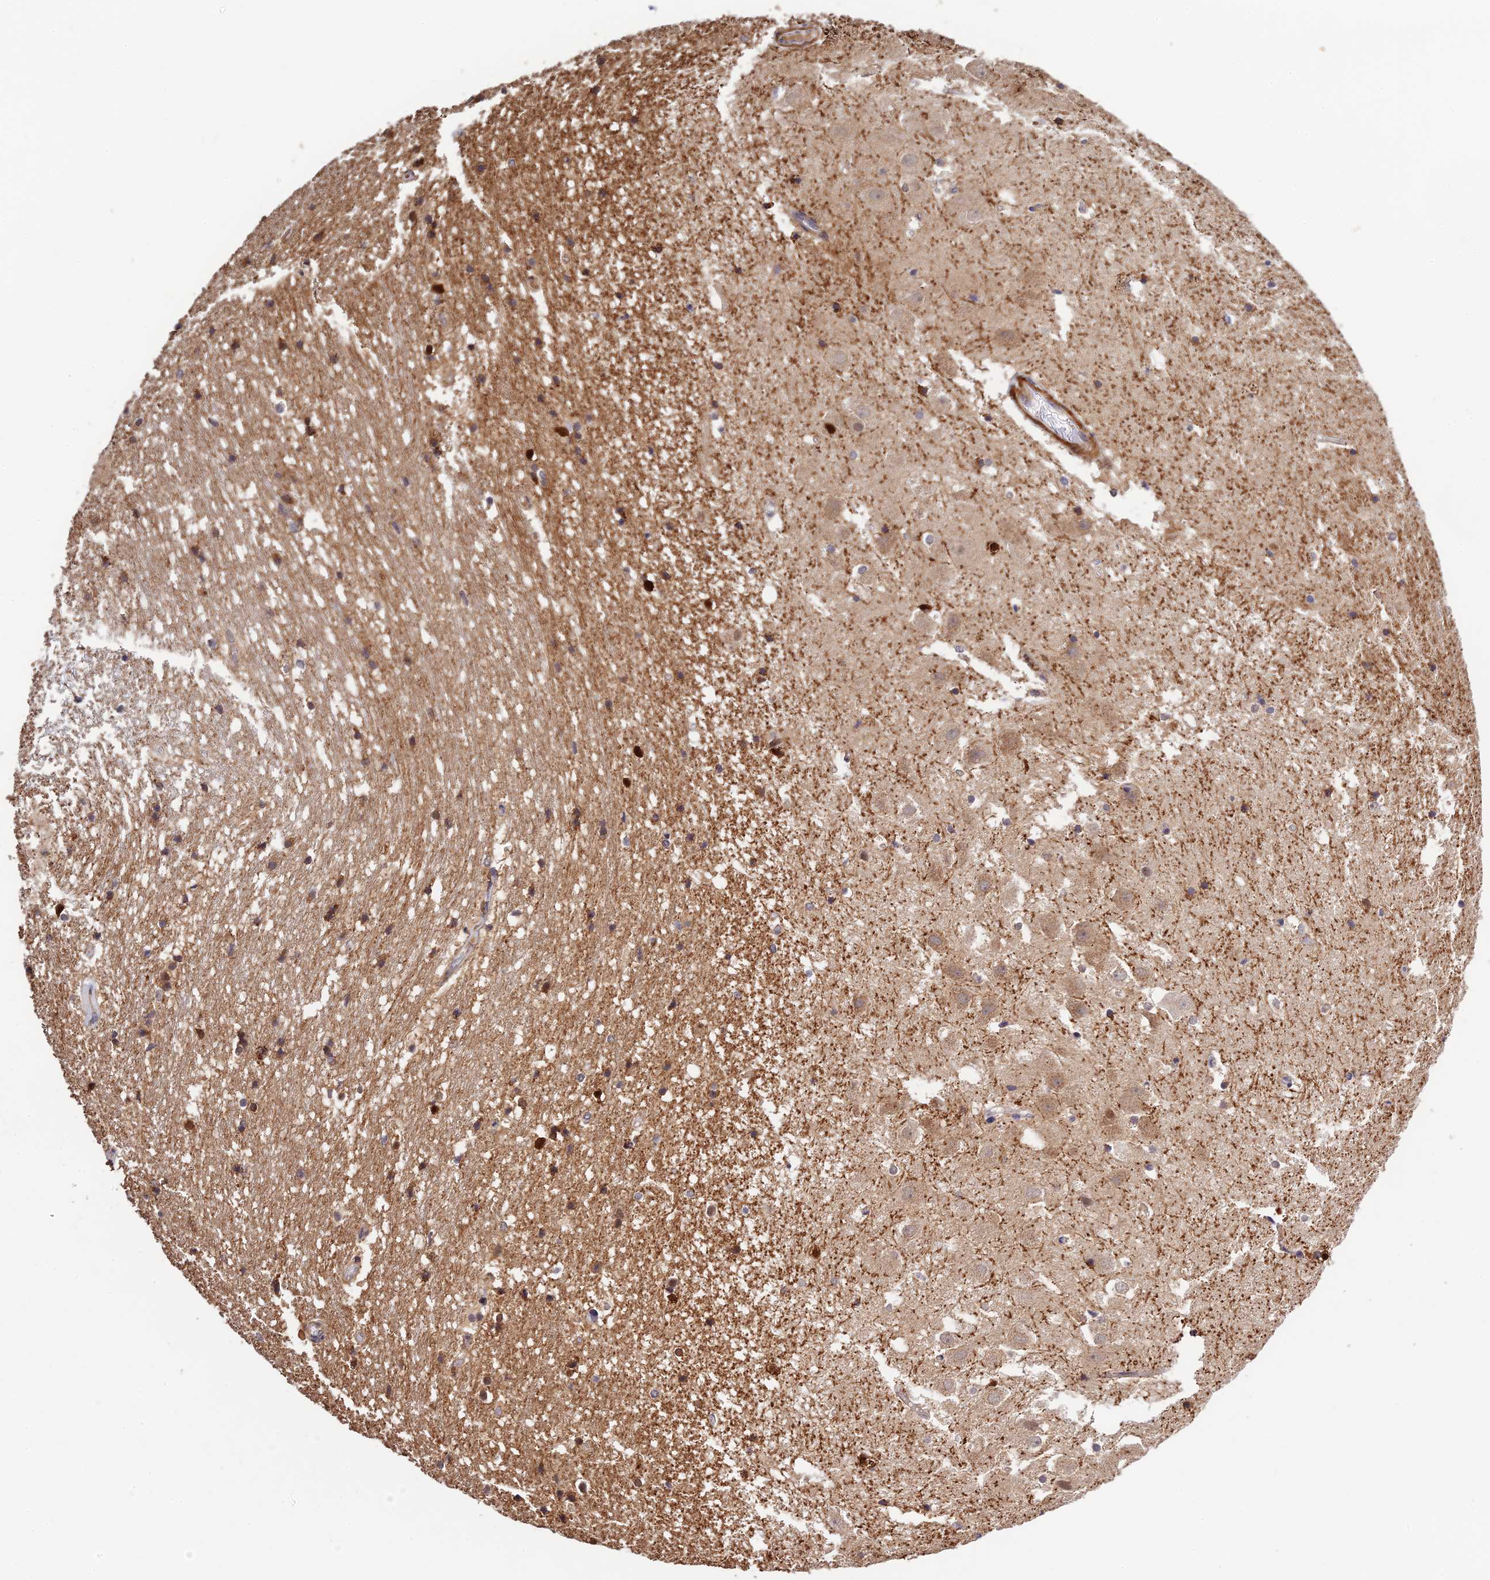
{"staining": {"intensity": "moderate", "quantity": "<25%", "location": "cytoplasmic/membranous,nuclear"}, "tissue": "hippocampus", "cell_type": "Glial cells", "image_type": "normal", "snomed": [{"axis": "morphology", "description": "Normal tissue, NOS"}, {"axis": "topography", "description": "Hippocampus"}], "caption": "Protein staining of normal hippocampus exhibits moderate cytoplasmic/membranous,nuclear expression in about <25% of glial cells. Using DAB (3,3'-diaminobenzidine) (brown) and hematoxylin (blue) stains, captured at high magnification using brightfield microscopy.", "gene": "CWH43", "patient": {"sex": "female", "age": 52}}